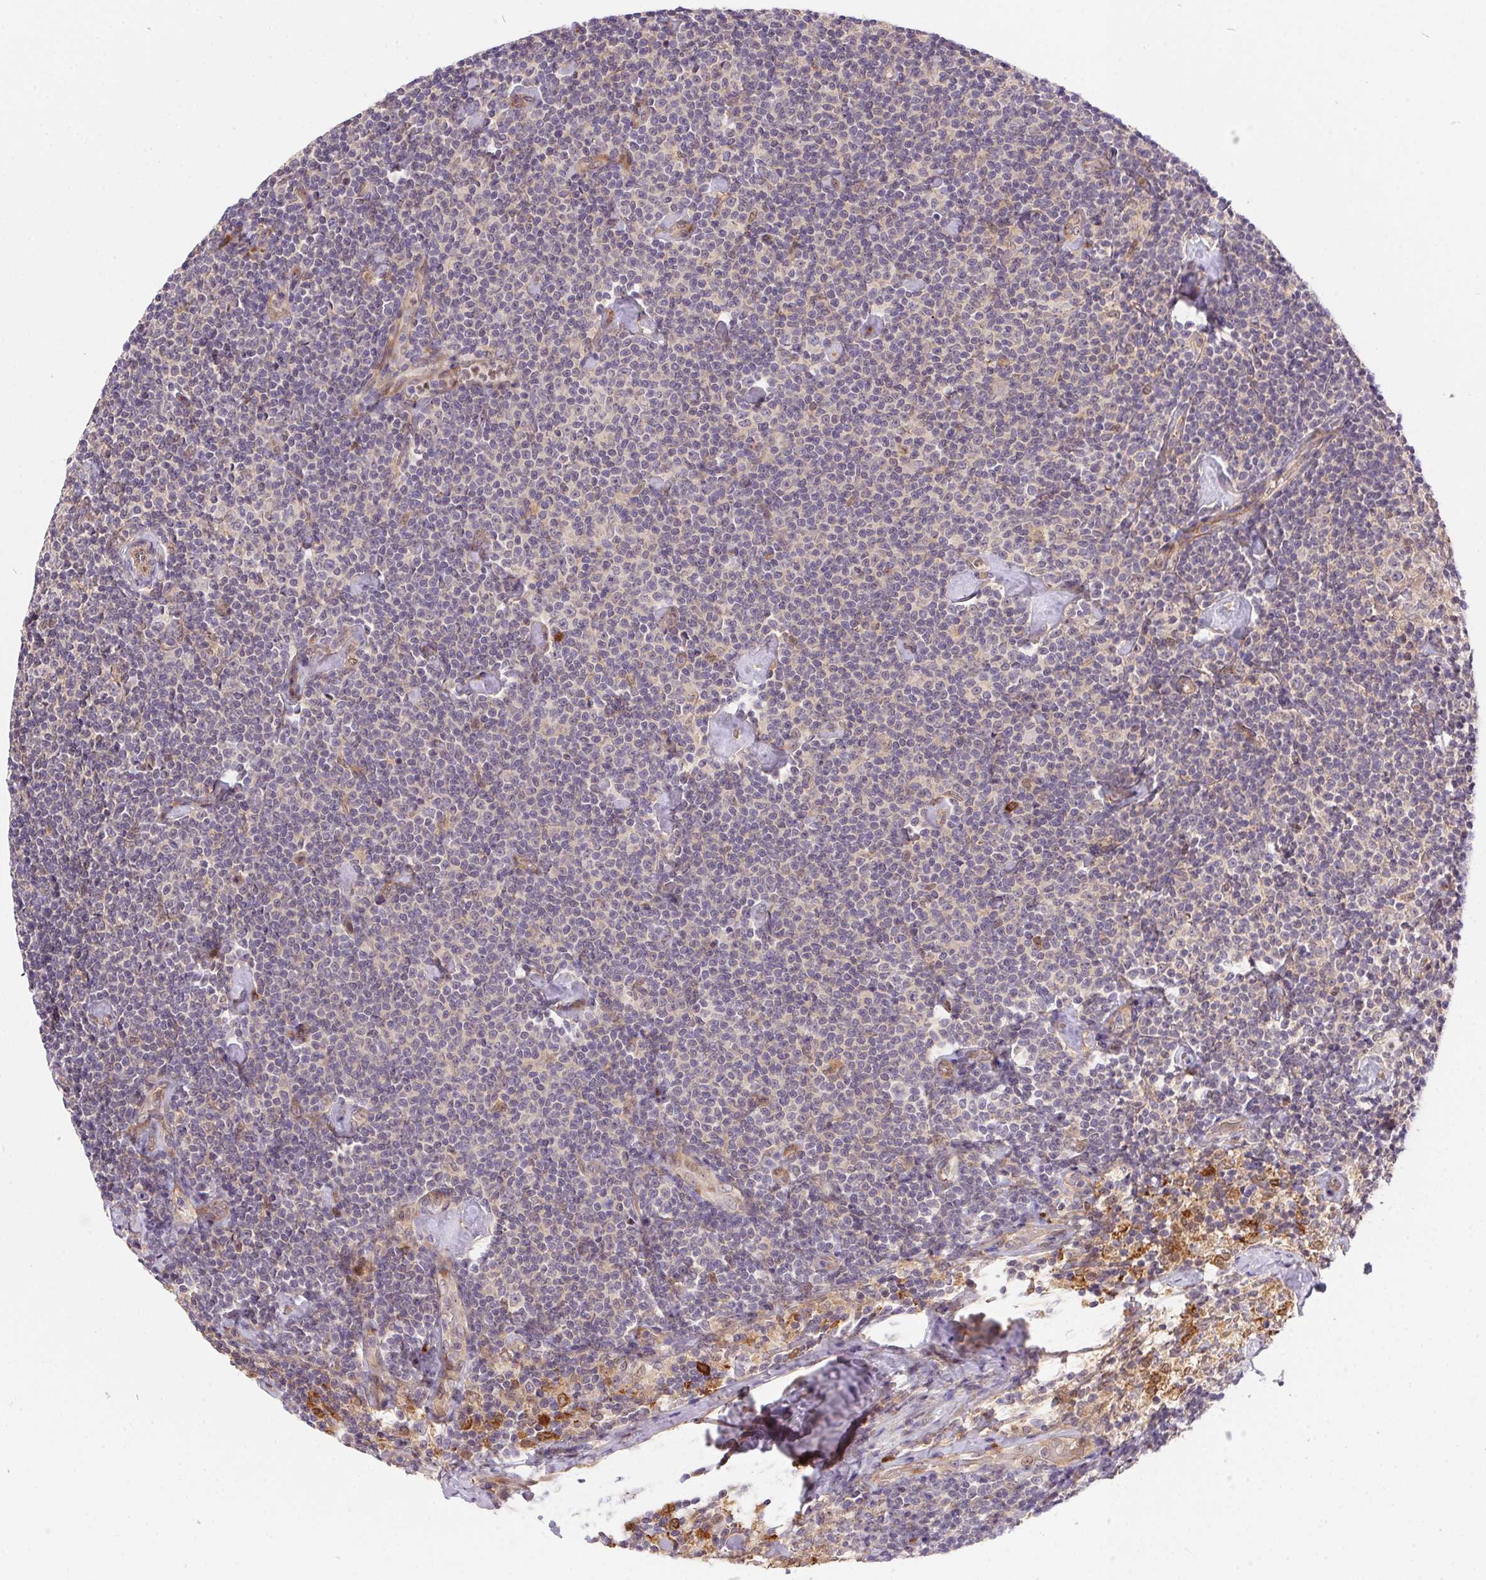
{"staining": {"intensity": "negative", "quantity": "none", "location": "none"}, "tissue": "lymphoma", "cell_type": "Tumor cells", "image_type": "cancer", "snomed": [{"axis": "morphology", "description": "Malignant lymphoma, non-Hodgkin's type, Low grade"}, {"axis": "topography", "description": "Lymph node"}], "caption": "DAB (3,3'-diaminobenzidine) immunohistochemical staining of human lymphoma displays no significant positivity in tumor cells.", "gene": "NUDT16", "patient": {"sex": "male", "age": 81}}